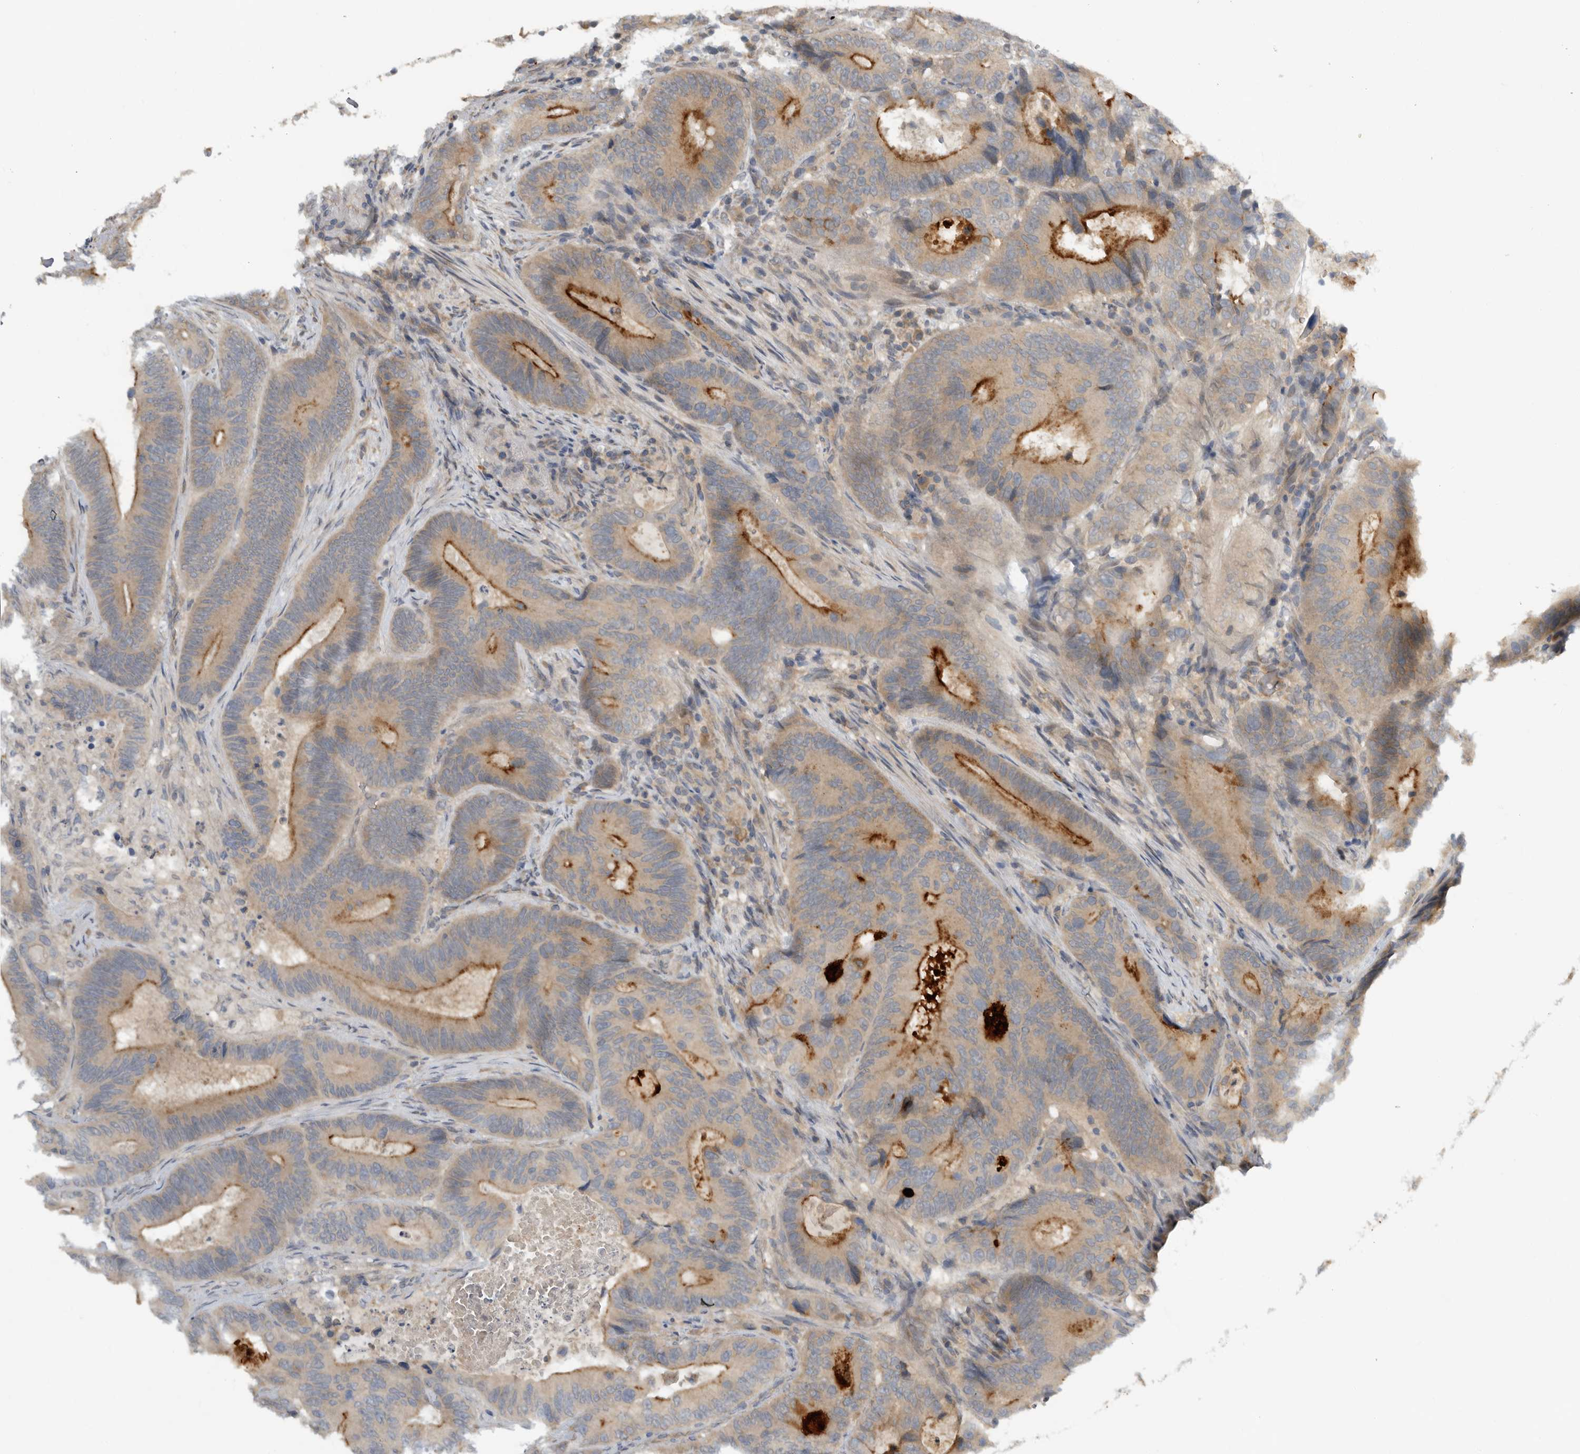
{"staining": {"intensity": "strong", "quantity": "<25%", "location": "cytoplasmic/membranous"}, "tissue": "colorectal cancer", "cell_type": "Tumor cells", "image_type": "cancer", "snomed": [{"axis": "morphology", "description": "Adenocarcinoma, NOS"}, {"axis": "topography", "description": "Colon"}], "caption": "Immunohistochemistry image of neoplastic tissue: human adenocarcinoma (colorectal) stained using immunohistochemistry demonstrates medium levels of strong protein expression localized specifically in the cytoplasmic/membranous of tumor cells, appearing as a cytoplasmic/membranous brown color.", "gene": "AASDHPPT", "patient": {"sex": "male", "age": 83}}